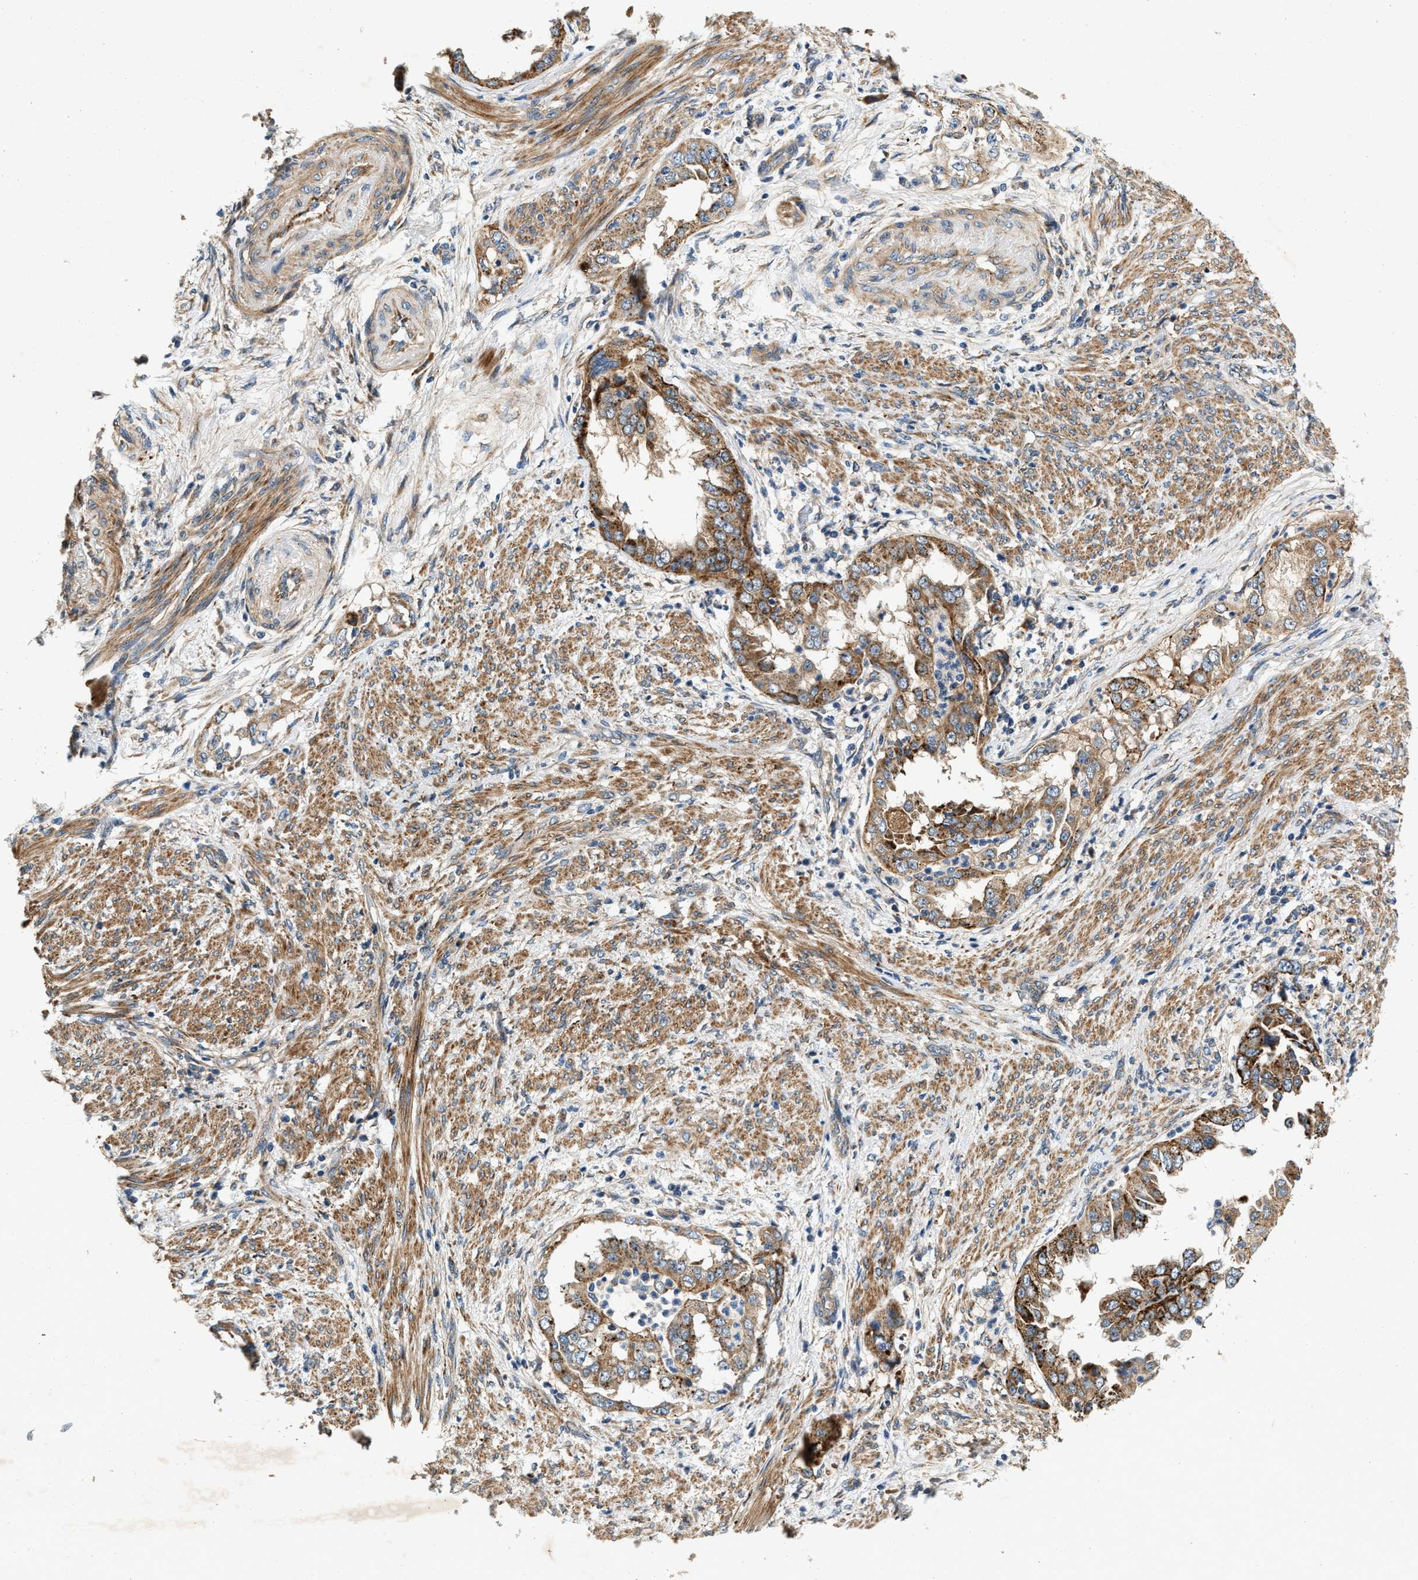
{"staining": {"intensity": "moderate", "quantity": ">75%", "location": "cytoplasmic/membranous"}, "tissue": "endometrial cancer", "cell_type": "Tumor cells", "image_type": "cancer", "snomed": [{"axis": "morphology", "description": "Adenocarcinoma, NOS"}, {"axis": "topography", "description": "Endometrium"}], "caption": "High-magnification brightfield microscopy of endometrial adenocarcinoma stained with DAB (3,3'-diaminobenzidine) (brown) and counterstained with hematoxylin (blue). tumor cells exhibit moderate cytoplasmic/membranous expression is appreciated in about>75% of cells.", "gene": "DUSP10", "patient": {"sex": "female", "age": 85}}